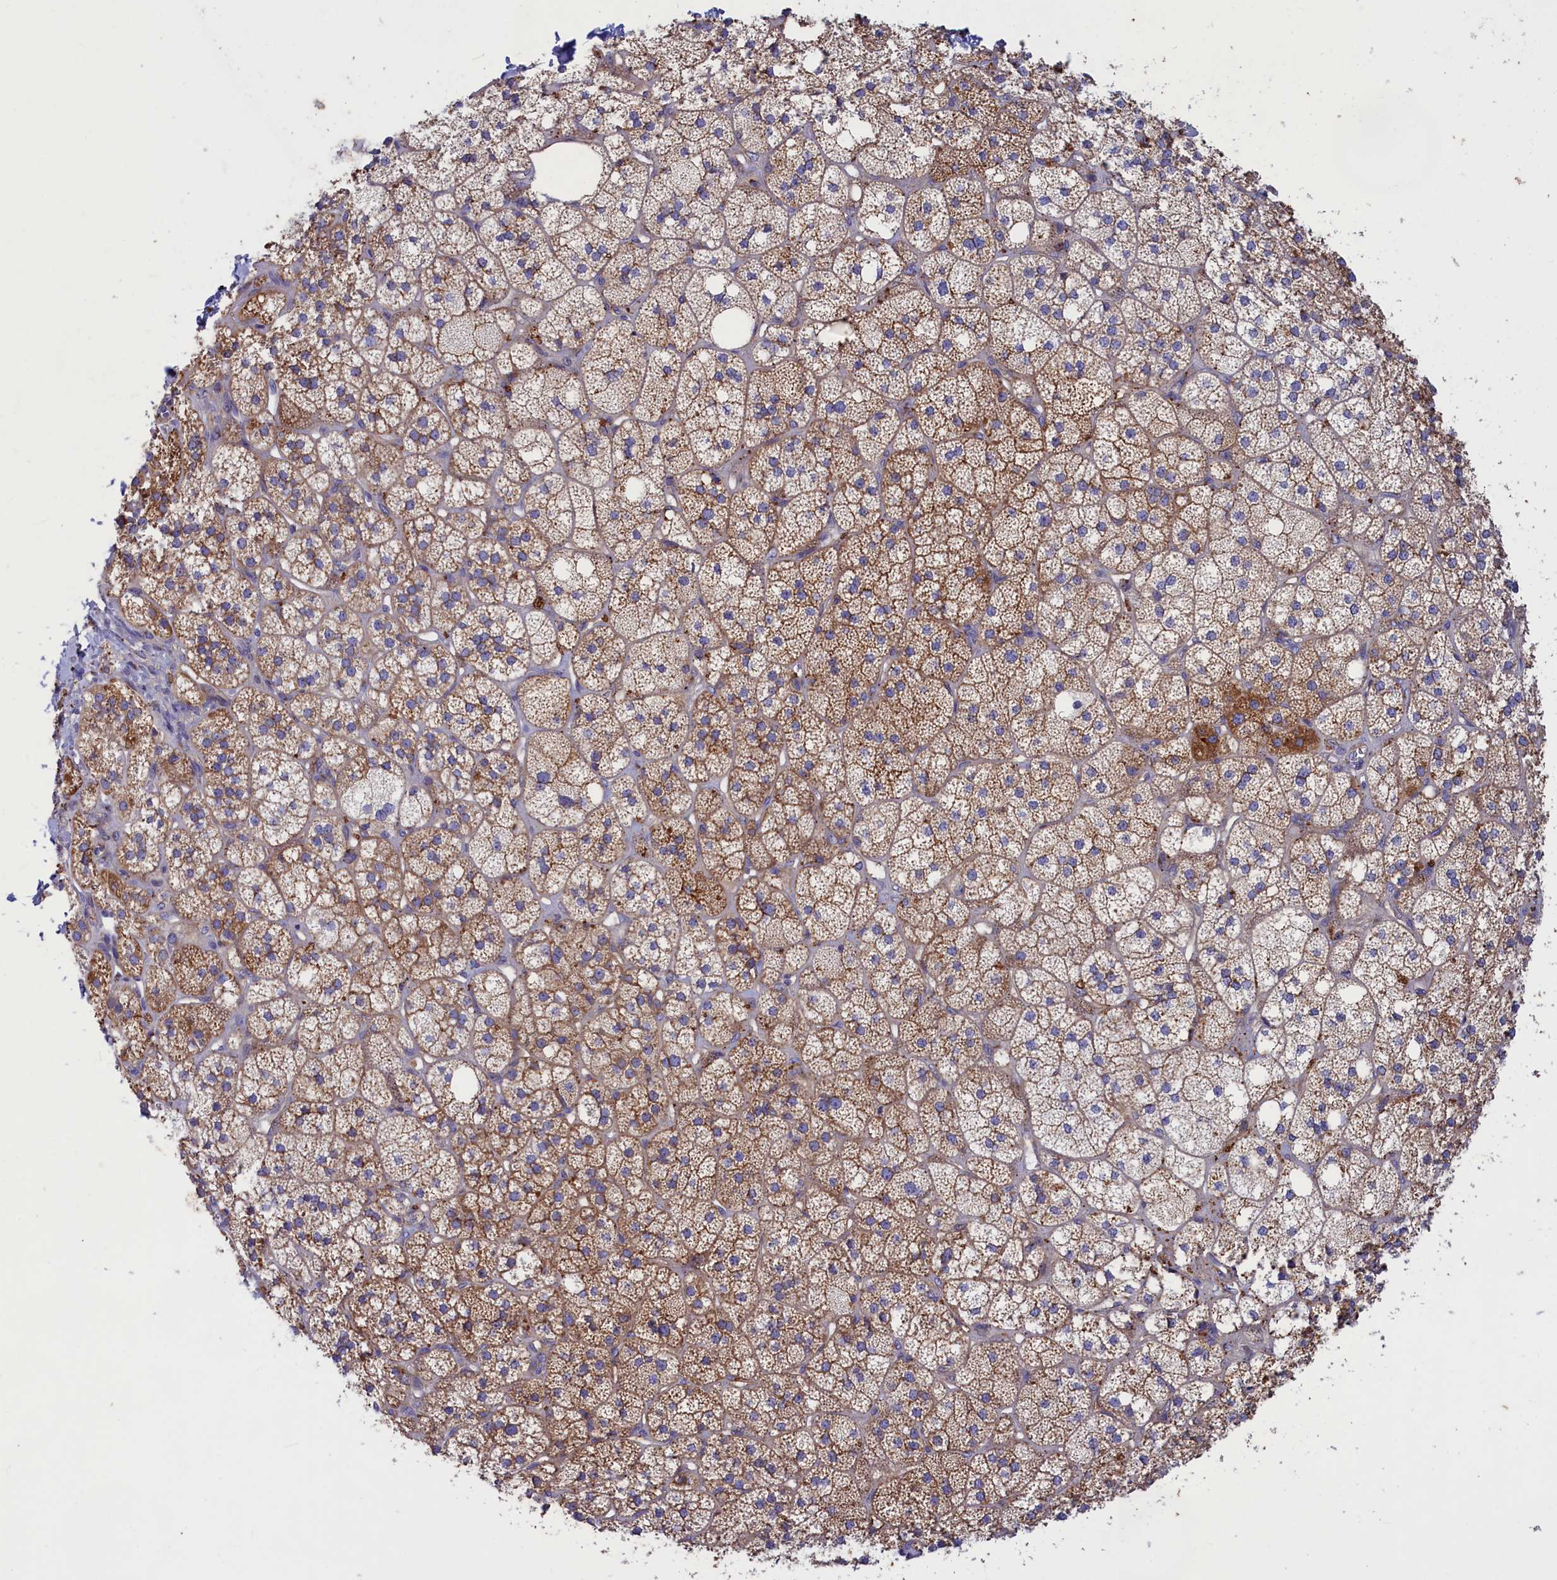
{"staining": {"intensity": "moderate", "quantity": ">75%", "location": "cytoplasmic/membranous"}, "tissue": "adrenal gland", "cell_type": "Glandular cells", "image_type": "normal", "snomed": [{"axis": "morphology", "description": "Normal tissue, NOS"}, {"axis": "topography", "description": "Adrenal gland"}], "caption": "High-power microscopy captured an immunohistochemistry micrograph of normal adrenal gland, revealing moderate cytoplasmic/membranous staining in approximately >75% of glandular cells.", "gene": "SCAMP4", "patient": {"sex": "male", "age": 61}}